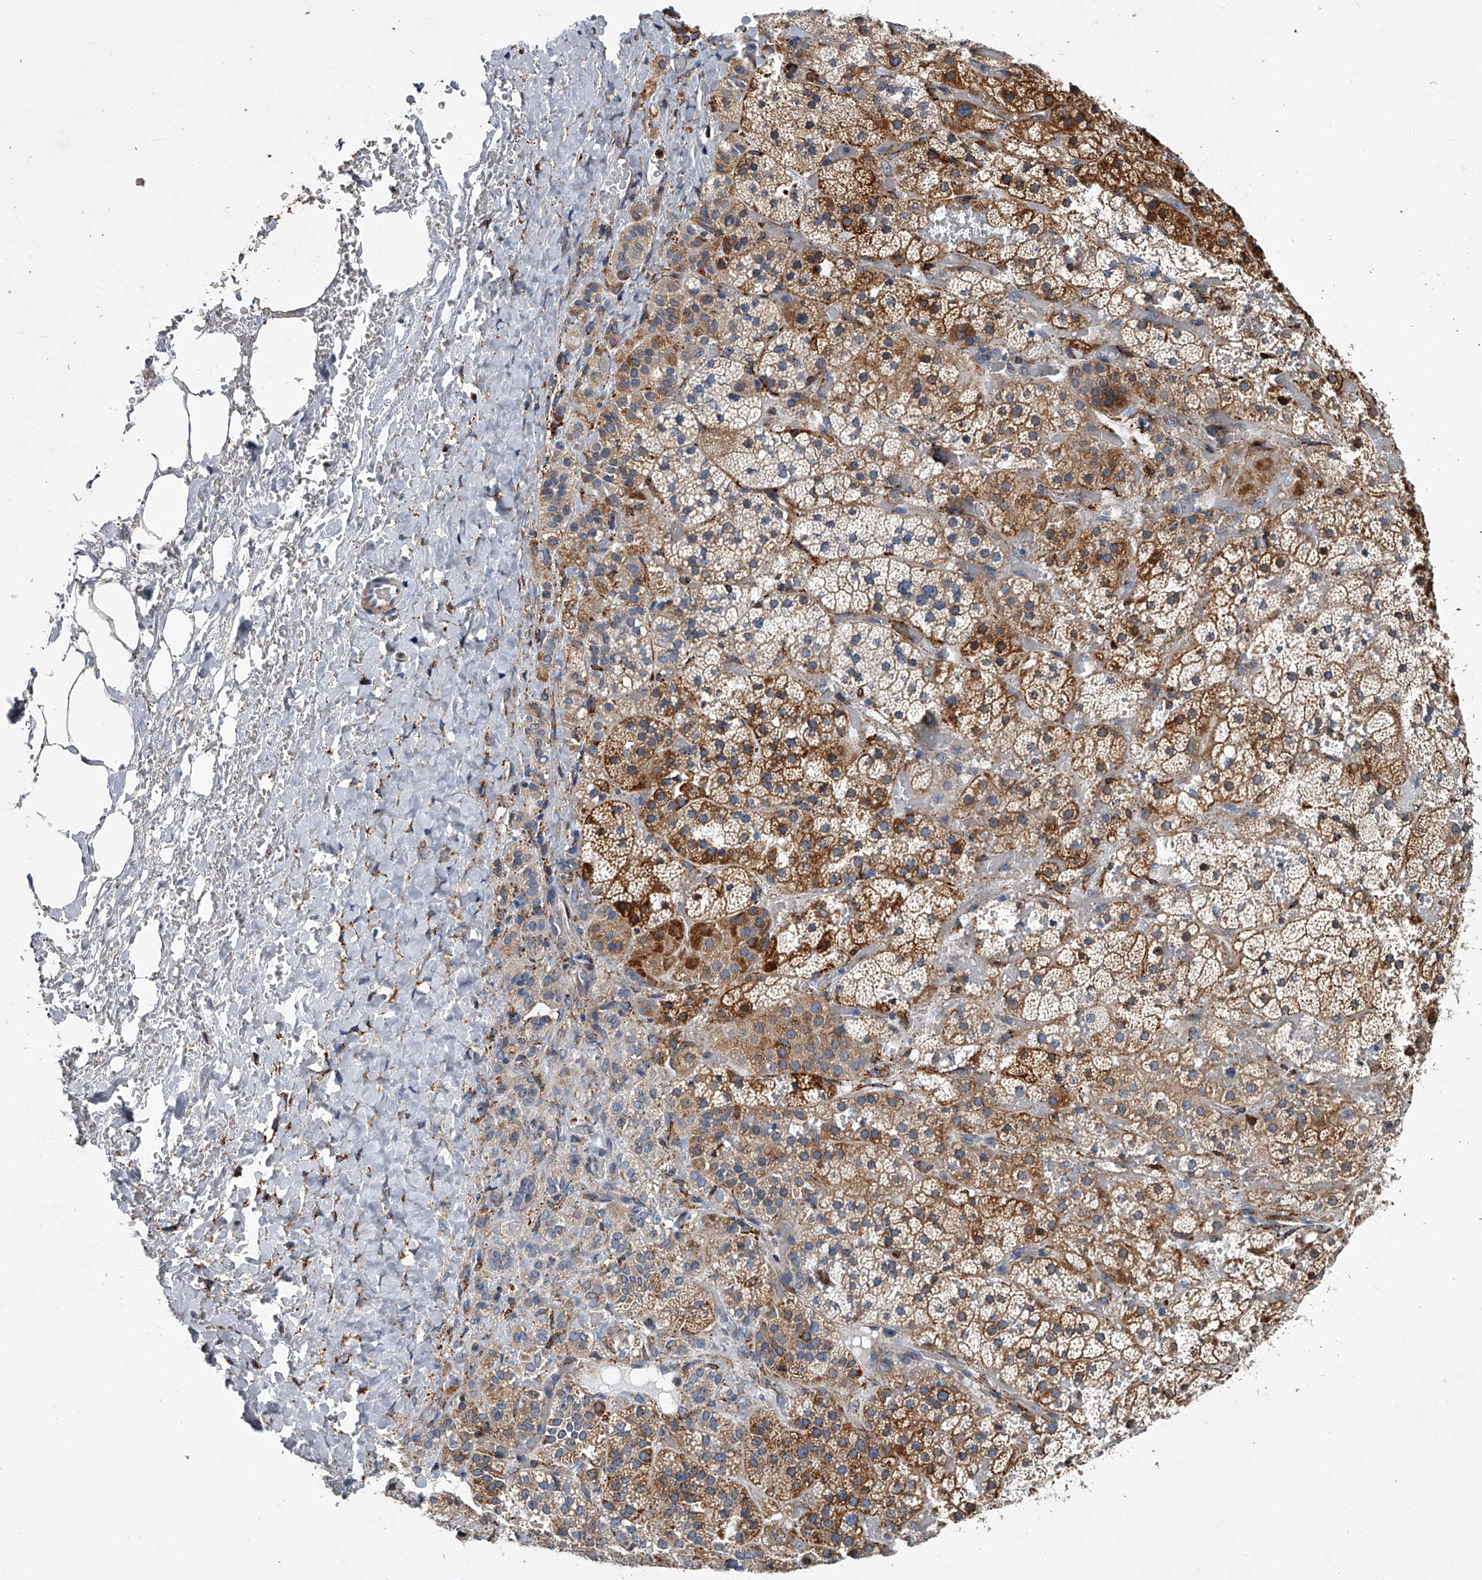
{"staining": {"intensity": "strong", "quantity": ">75%", "location": "cytoplasmic/membranous"}, "tissue": "adrenal gland", "cell_type": "Glandular cells", "image_type": "normal", "snomed": [{"axis": "morphology", "description": "Normal tissue, NOS"}, {"axis": "topography", "description": "Adrenal gland"}], "caption": "A high amount of strong cytoplasmic/membranous expression is identified in approximately >75% of glandular cells in normal adrenal gland.", "gene": "TMEM63C", "patient": {"sex": "male", "age": 57}}